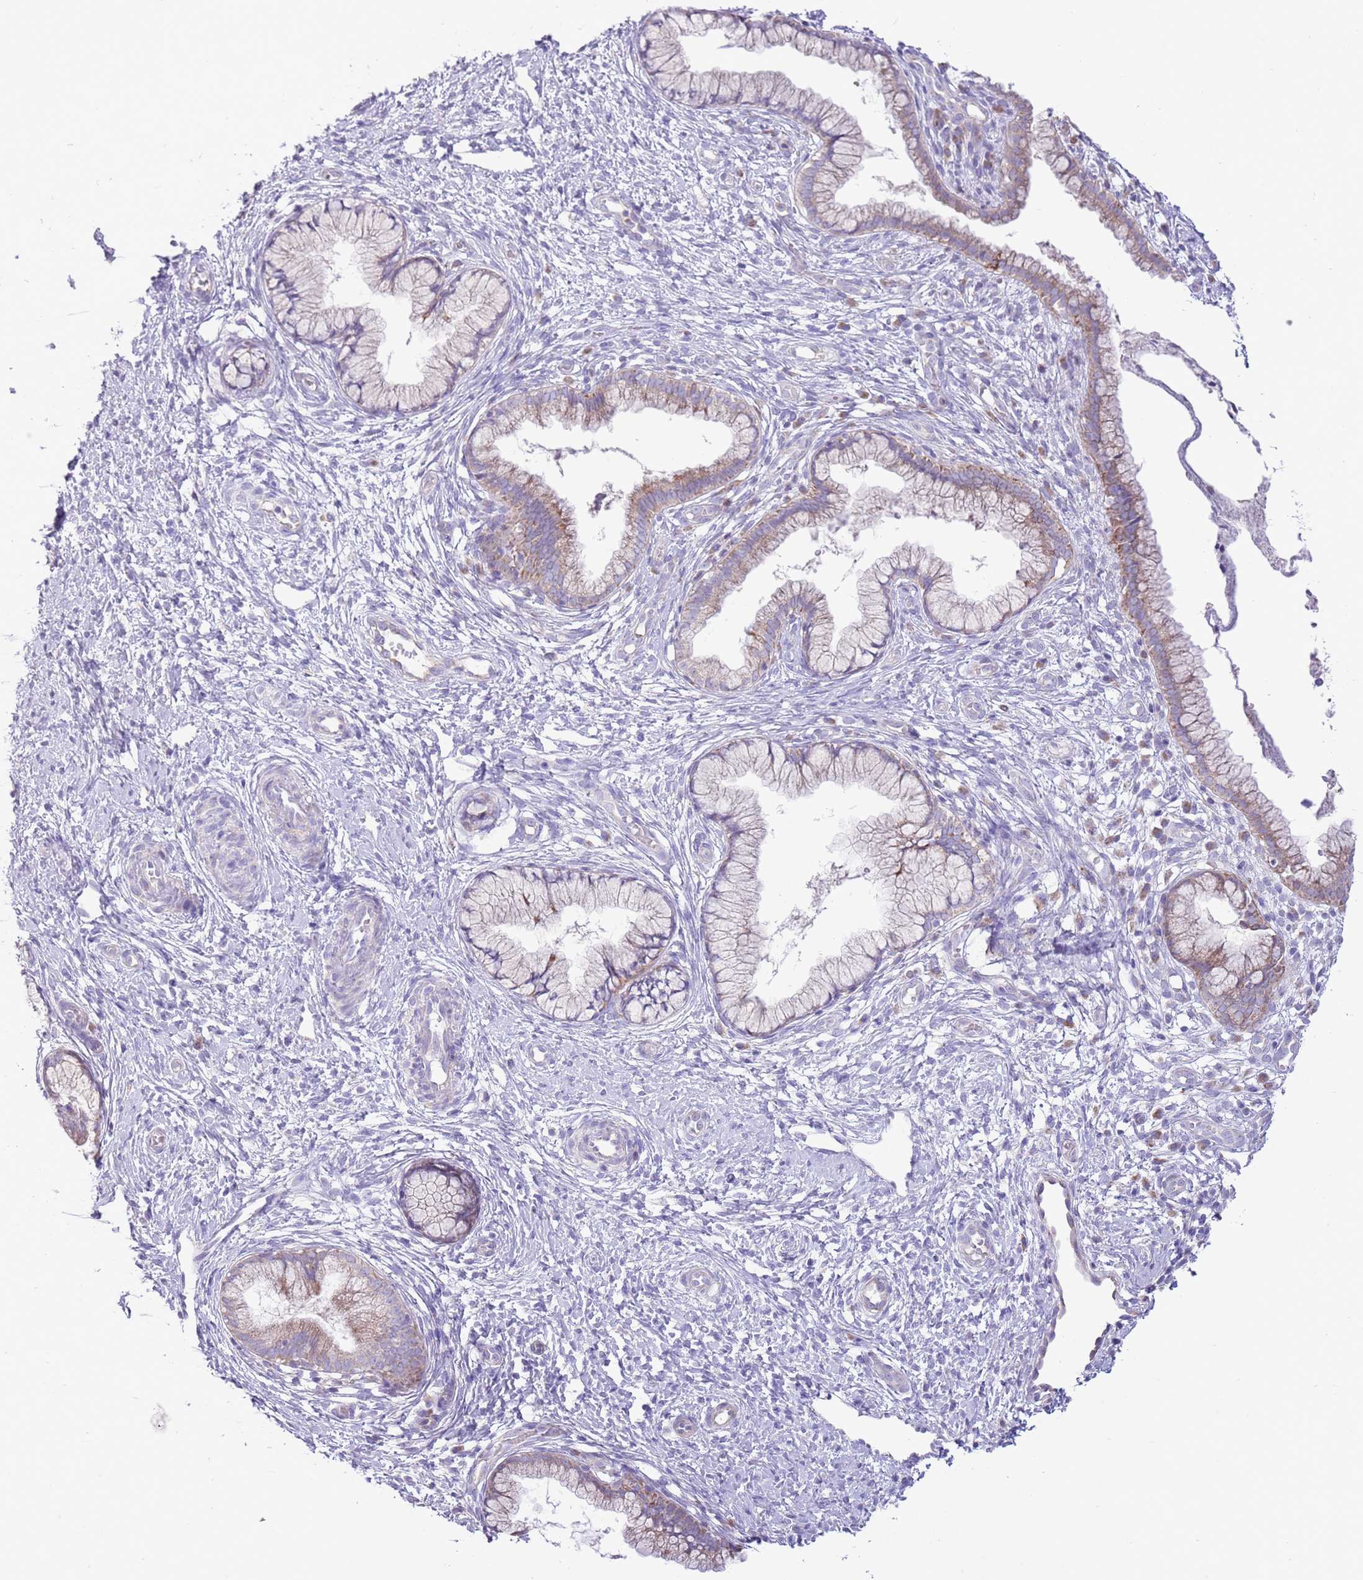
{"staining": {"intensity": "weak", "quantity": "25%-75%", "location": "cytoplasmic/membranous"}, "tissue": "cervix", "cell_type": "Glandular cells", "image_type": "normal", "snomed": [{"axis": "morphology", "description": "Normal tissue, NOS"}, {"axis": "topography", "description": "Cervix"}], "caption": "Weak cytoplasmic/membranous expression is seen in approximately 25%-75% of glandular cells in benign cervix.", "gene": "OAZ2", "patient": {"sex": "female", "age": 36}}